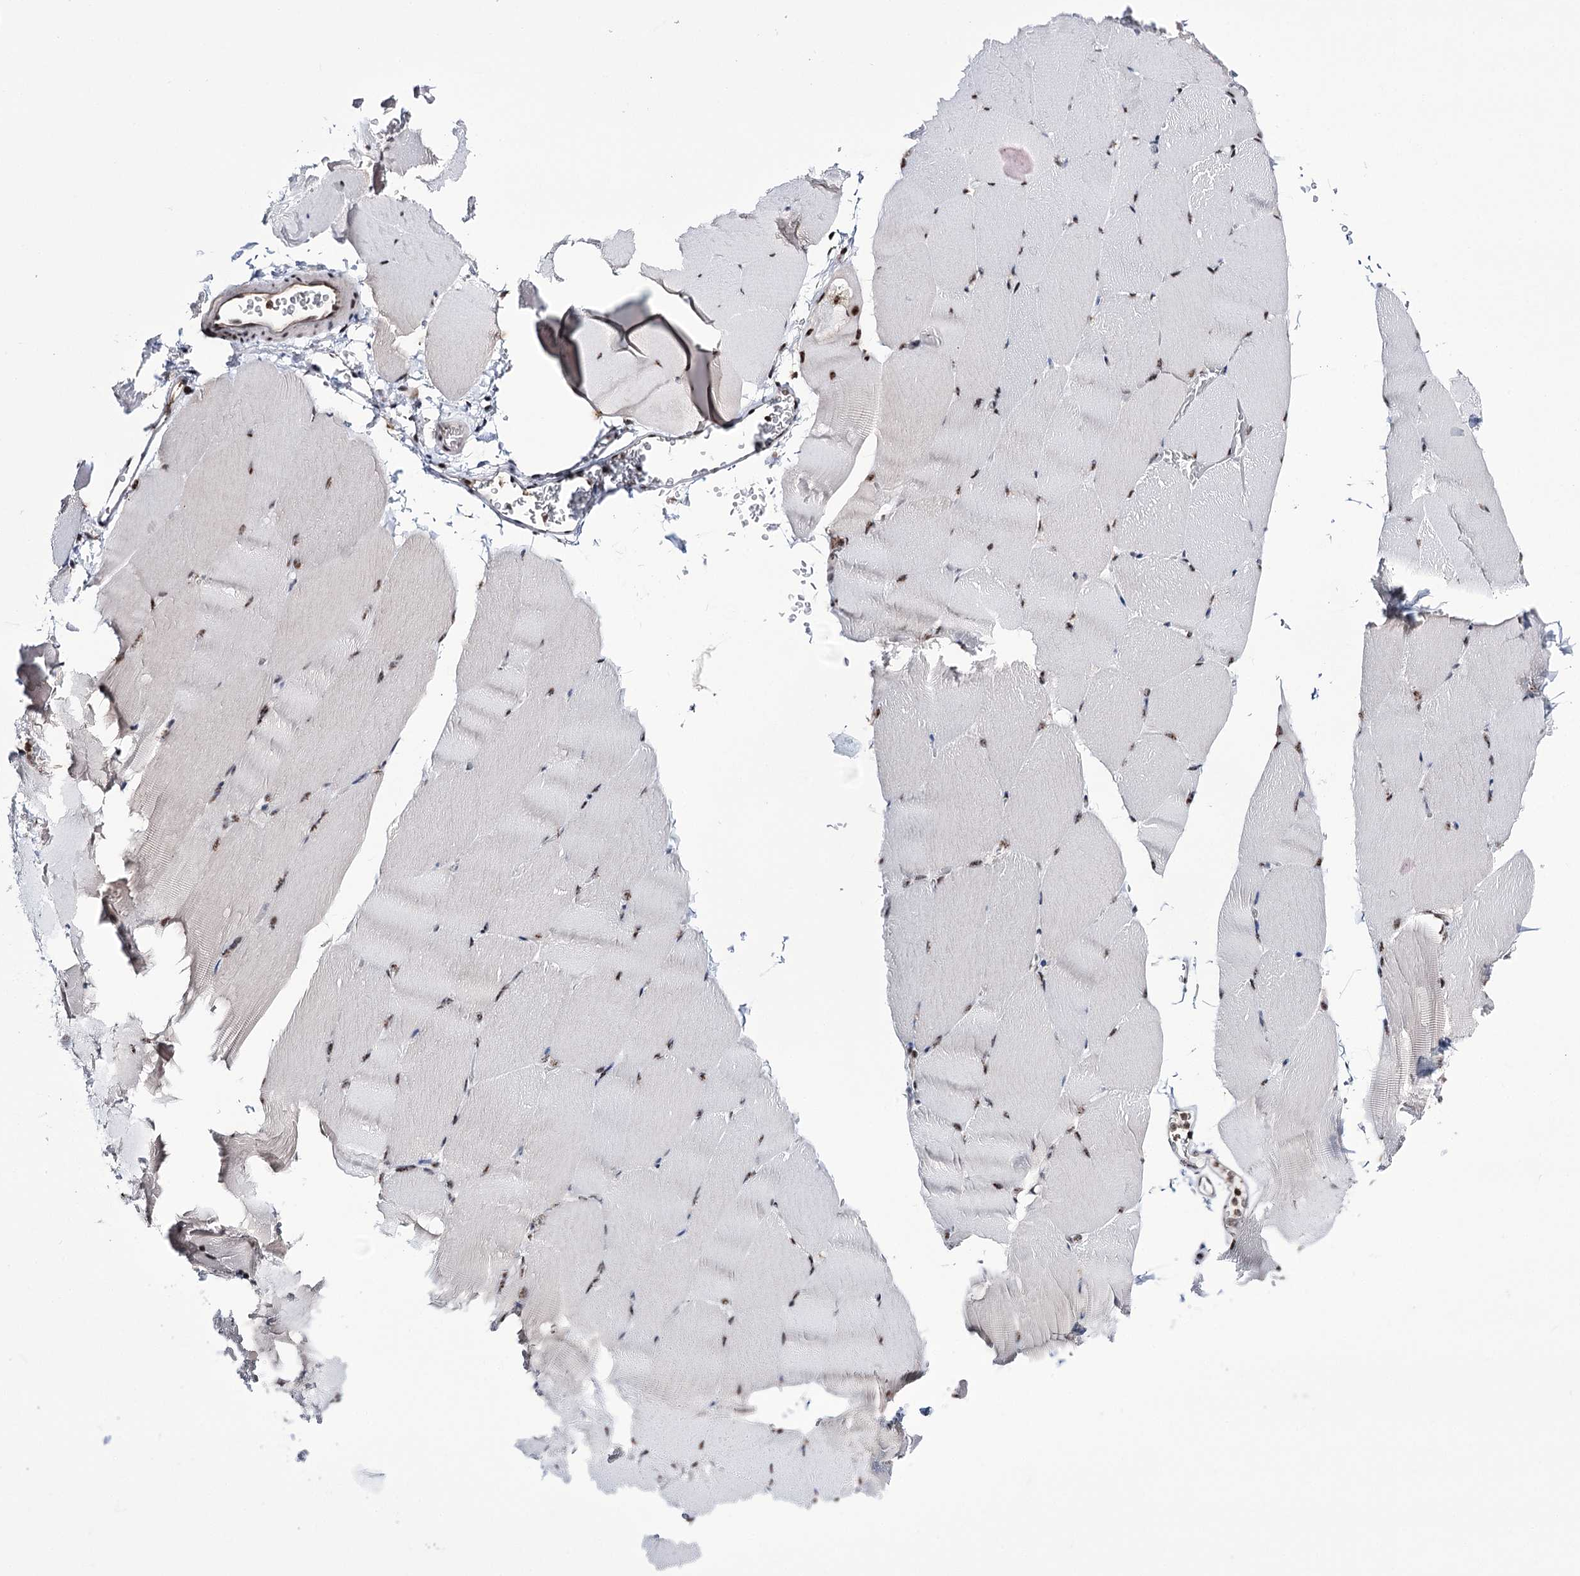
{"staining": {"intensity": "moderate", "quantity": "25%-75%", "location": "nuclear"}, "tissue": "skeletal muscle", "cell_type": "Myocytes", "image_type": "normal", "snomed": [{"axis": "morphology", "description": "Normal tissue, NOS"}, {"axis": "topography", "description": "Skeletal muscle"}, {"axis": "topography", "description": "Parathyroid gland"}], "caption": "The image demonstrates a brown stain indicating the presence of a protein in the nuclear of myocytes in skeletal muscle.", "gene": "PRPF40A", "patient": {"sex": "female", "age": 37}}